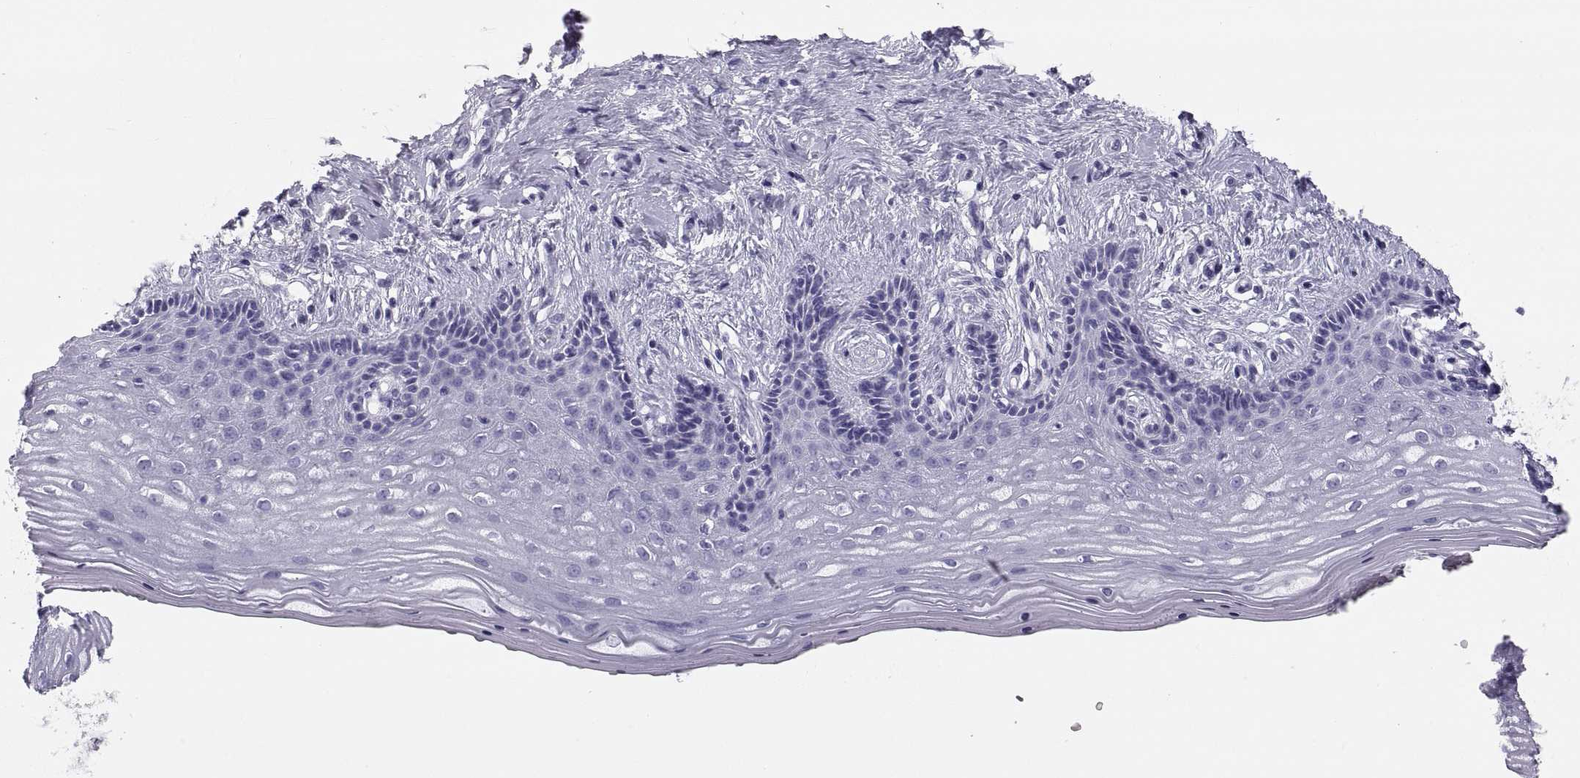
{"staining": {"intensity": "negative", "quantity": "none", "location": "none"}, "tissue": "vagina", "cell_type": "Squamous epithelial cells", "image_type": "normal", "snomed": [{"axis": "morphology", "description": "Normal tissue, NOS"}, {"axis": "topography", "description": "Vagina"}], "caption": "A histopathology image of vagina stained for a protein shows no brown staining in squamous epithelial cells.", "gene": "PAX2", "patient": {"sex": "female", "age": 45}}